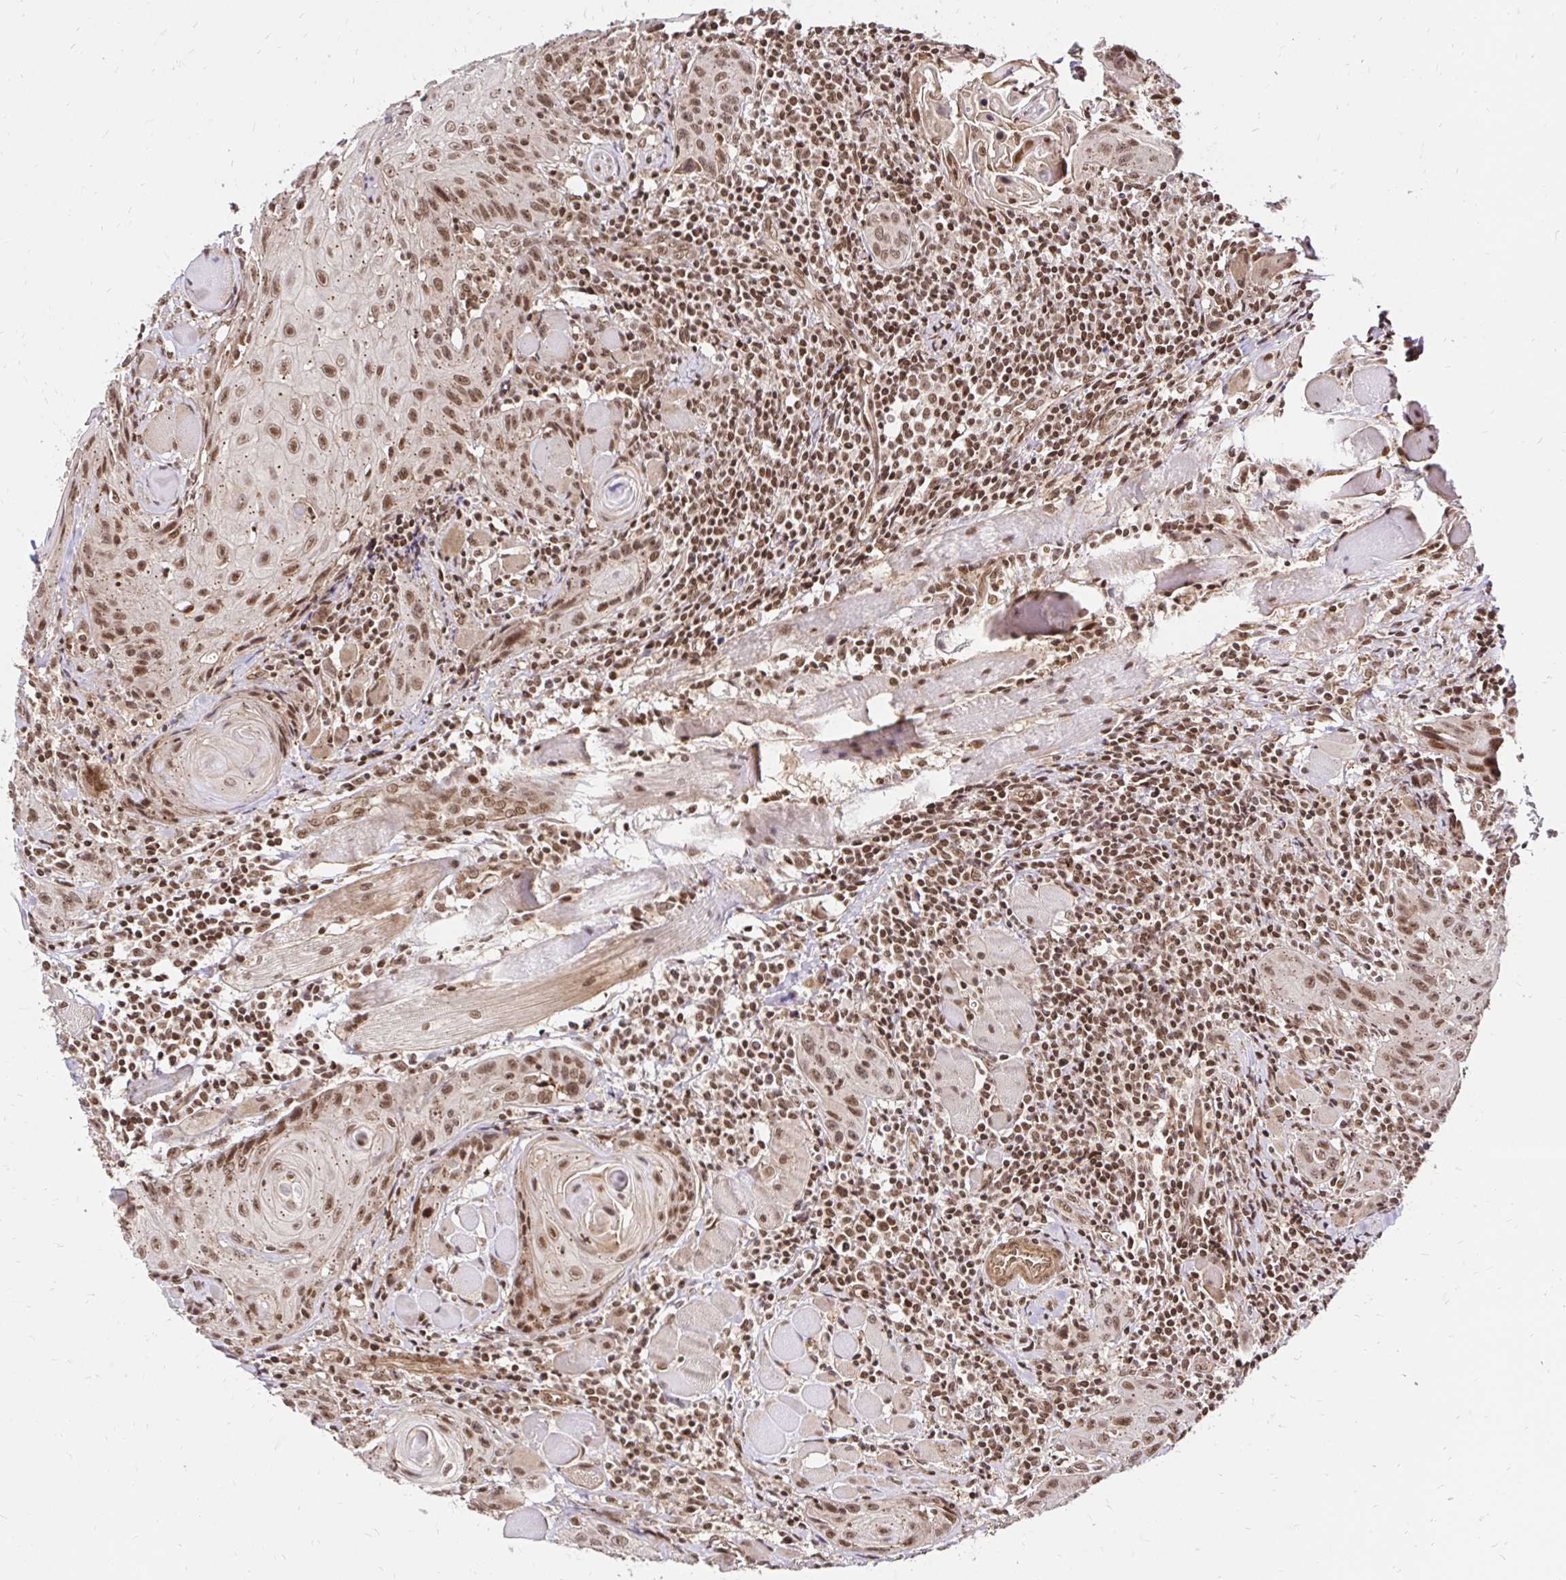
{"staining": {"intensity": "moderate", "quantity": ">75%", "location": "cytoplasmic/membranous,nuclear"}, "tissue": "head and neck cancer", "cell_type": "Tumor cells", "image_type": "cancer", "snomed": [{"axis": "morphology", "description": "Squamous cell carcinoma, NOS"}, {"axis": "topography", "description": "Oral tissue"}, {"axis": "topography", "description": "Head-Neck"}], "caption": "Head and neck squamous cell carcinoma stained with a brown dye demonstrates moderate cytoplasmic/membranous and nuclear positive positivity in approximately >75% of tumor cells.", "gene": "GLYR1", "patient": {"sex": "male", "age": 58}}